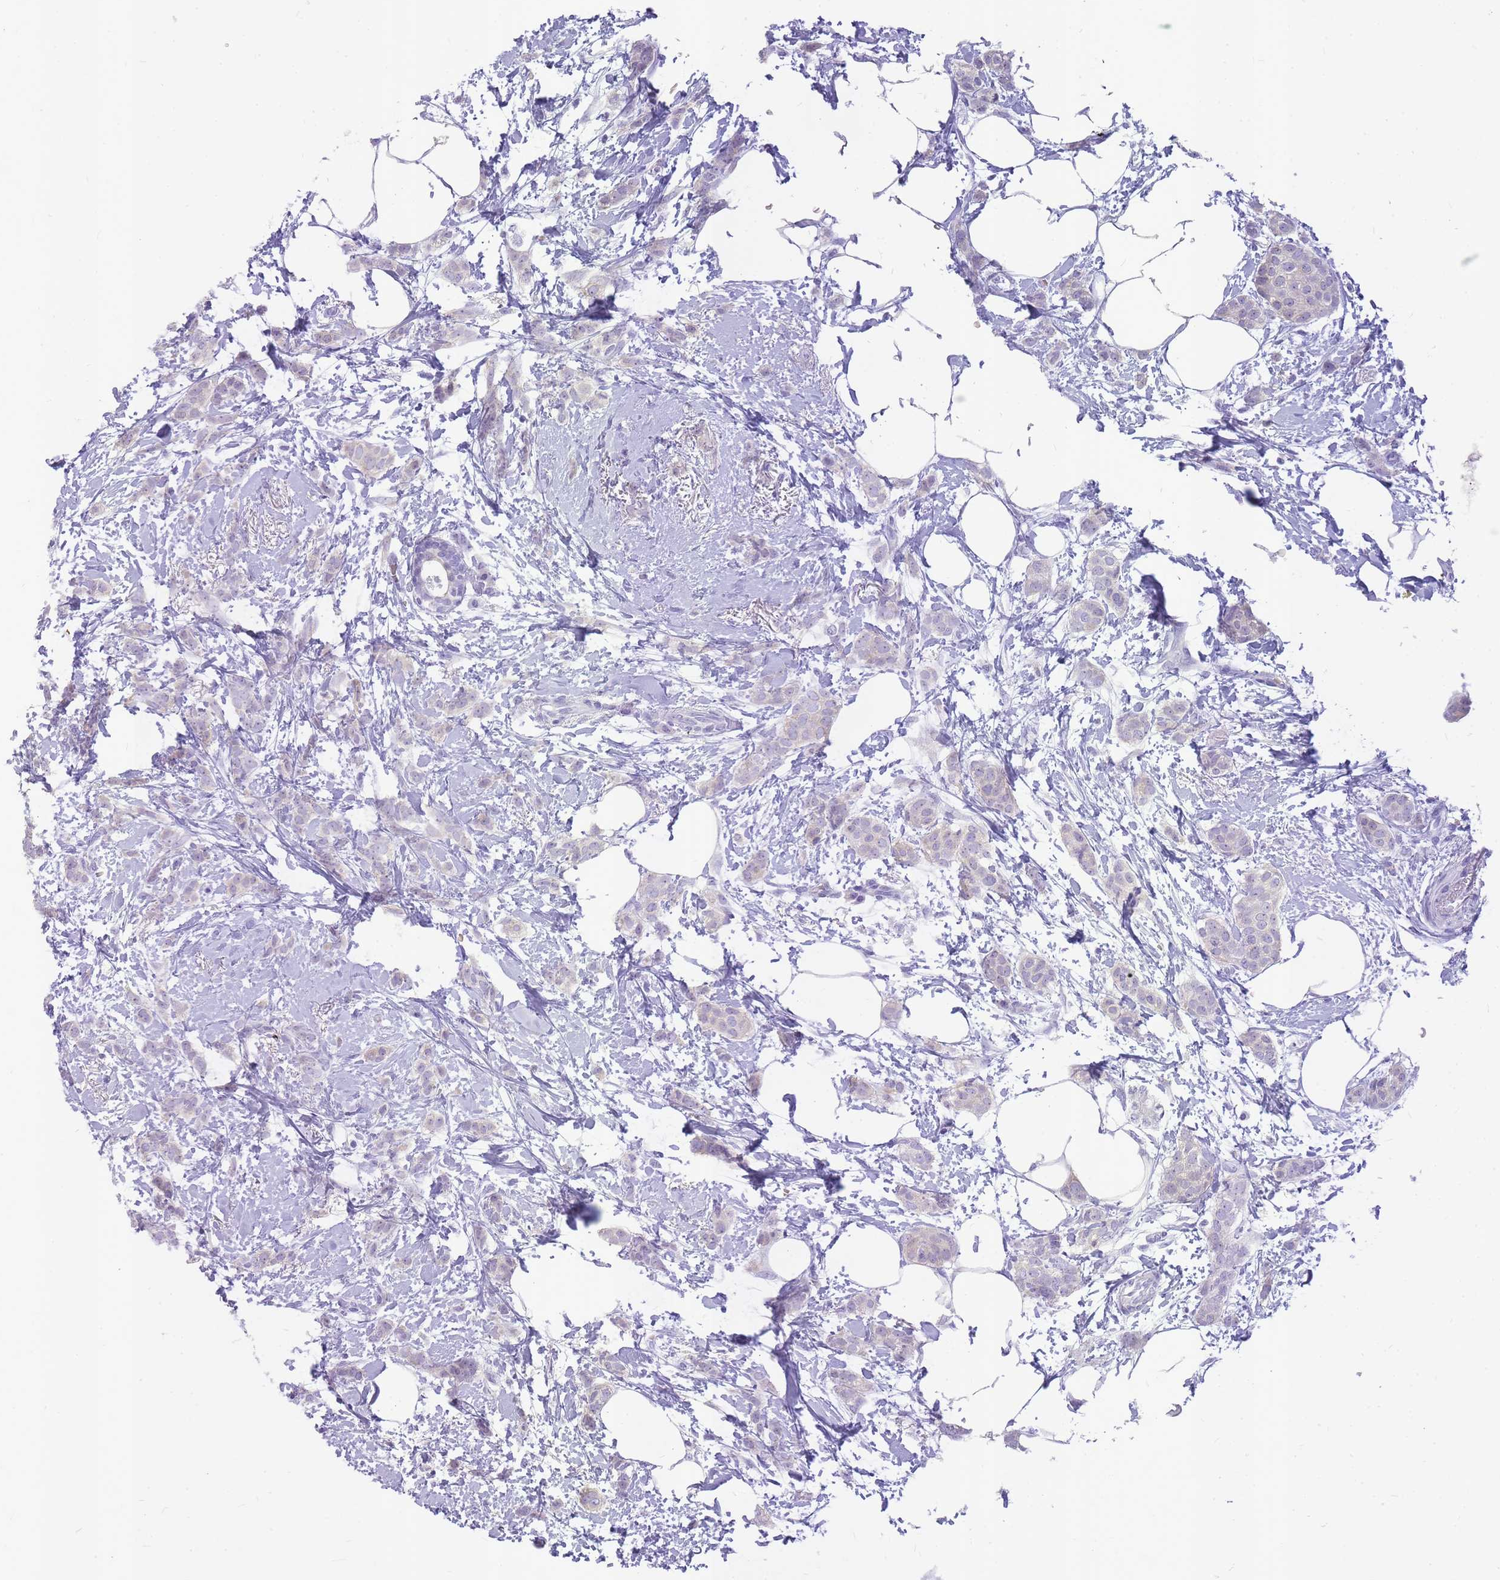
{"staining": {"intensity": "negative", "quantity": "none", "location": "none"}, "tissue": "breast cancer", "cell_type": "Tumor cells", "image_type": "cancer", "snomed": [{"axis": "morphology", "description": "Duct carcinoma"}, {"axis": "topography", "description": "Breast"}], "caption": "A micrograph of breast infiltrating ductal carcinoma stained for a protein demonstrates no brown staining in tumor cells.", "gene": "INS", "patient": {"sex": "female", "age": 72}}